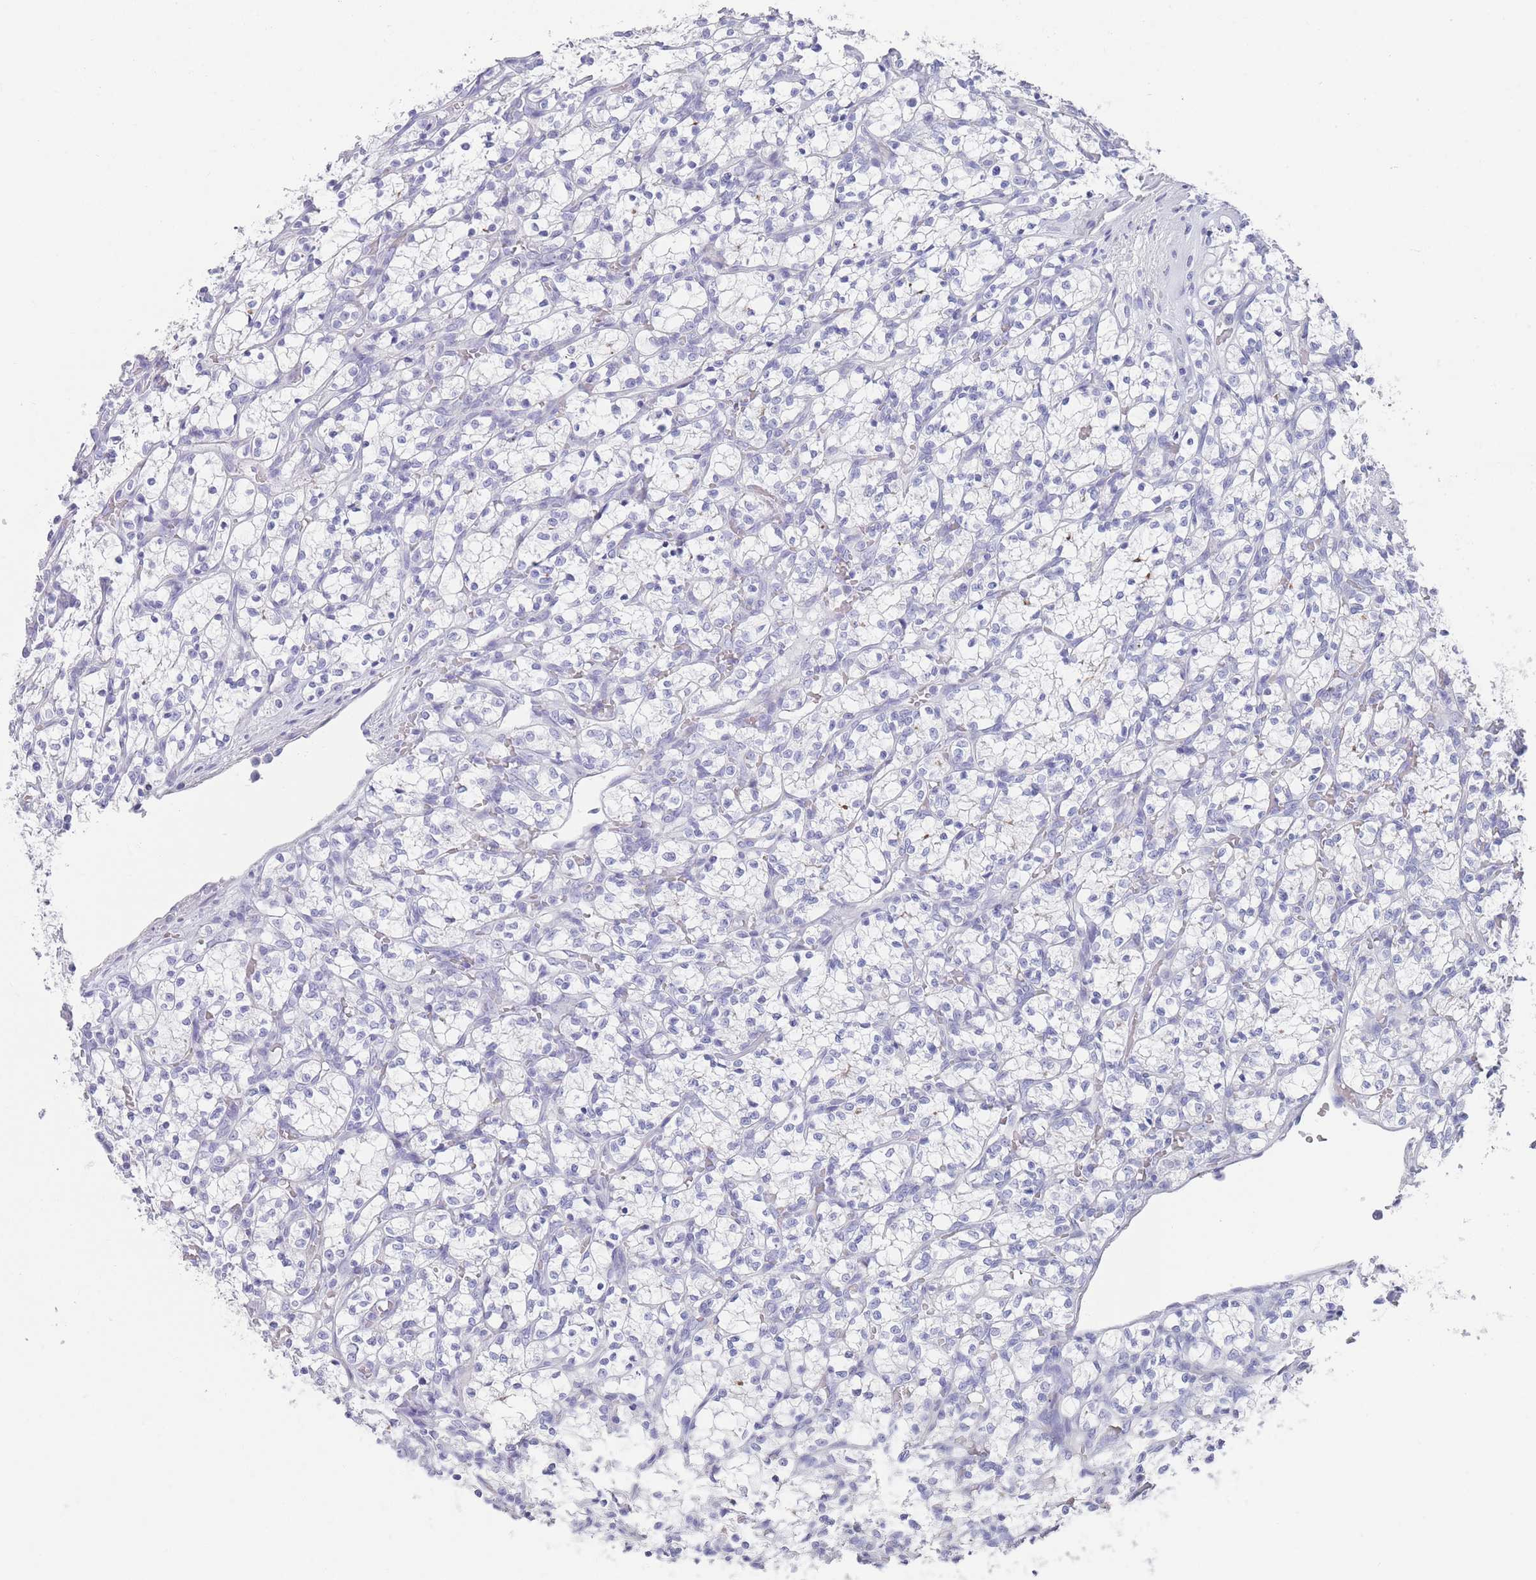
{"staining": {"intensity": "negative", "quantity": "none", "location": "none"}, "tissue": "renal cancer", "cell_type": "Tumor cells", "image_type": "cancer", "snomed": [{"axis": "morphology", "description": "Adenocarcinoma, NOS"}, {"axis": "topography", "description": "Kidney"}], "caption": "The photomicrograph shows no significant staining in tumor cells of adenocarcinoma (renal).", "gene": "RAB2B", "patient": {"sex": "female", "age": 69}}